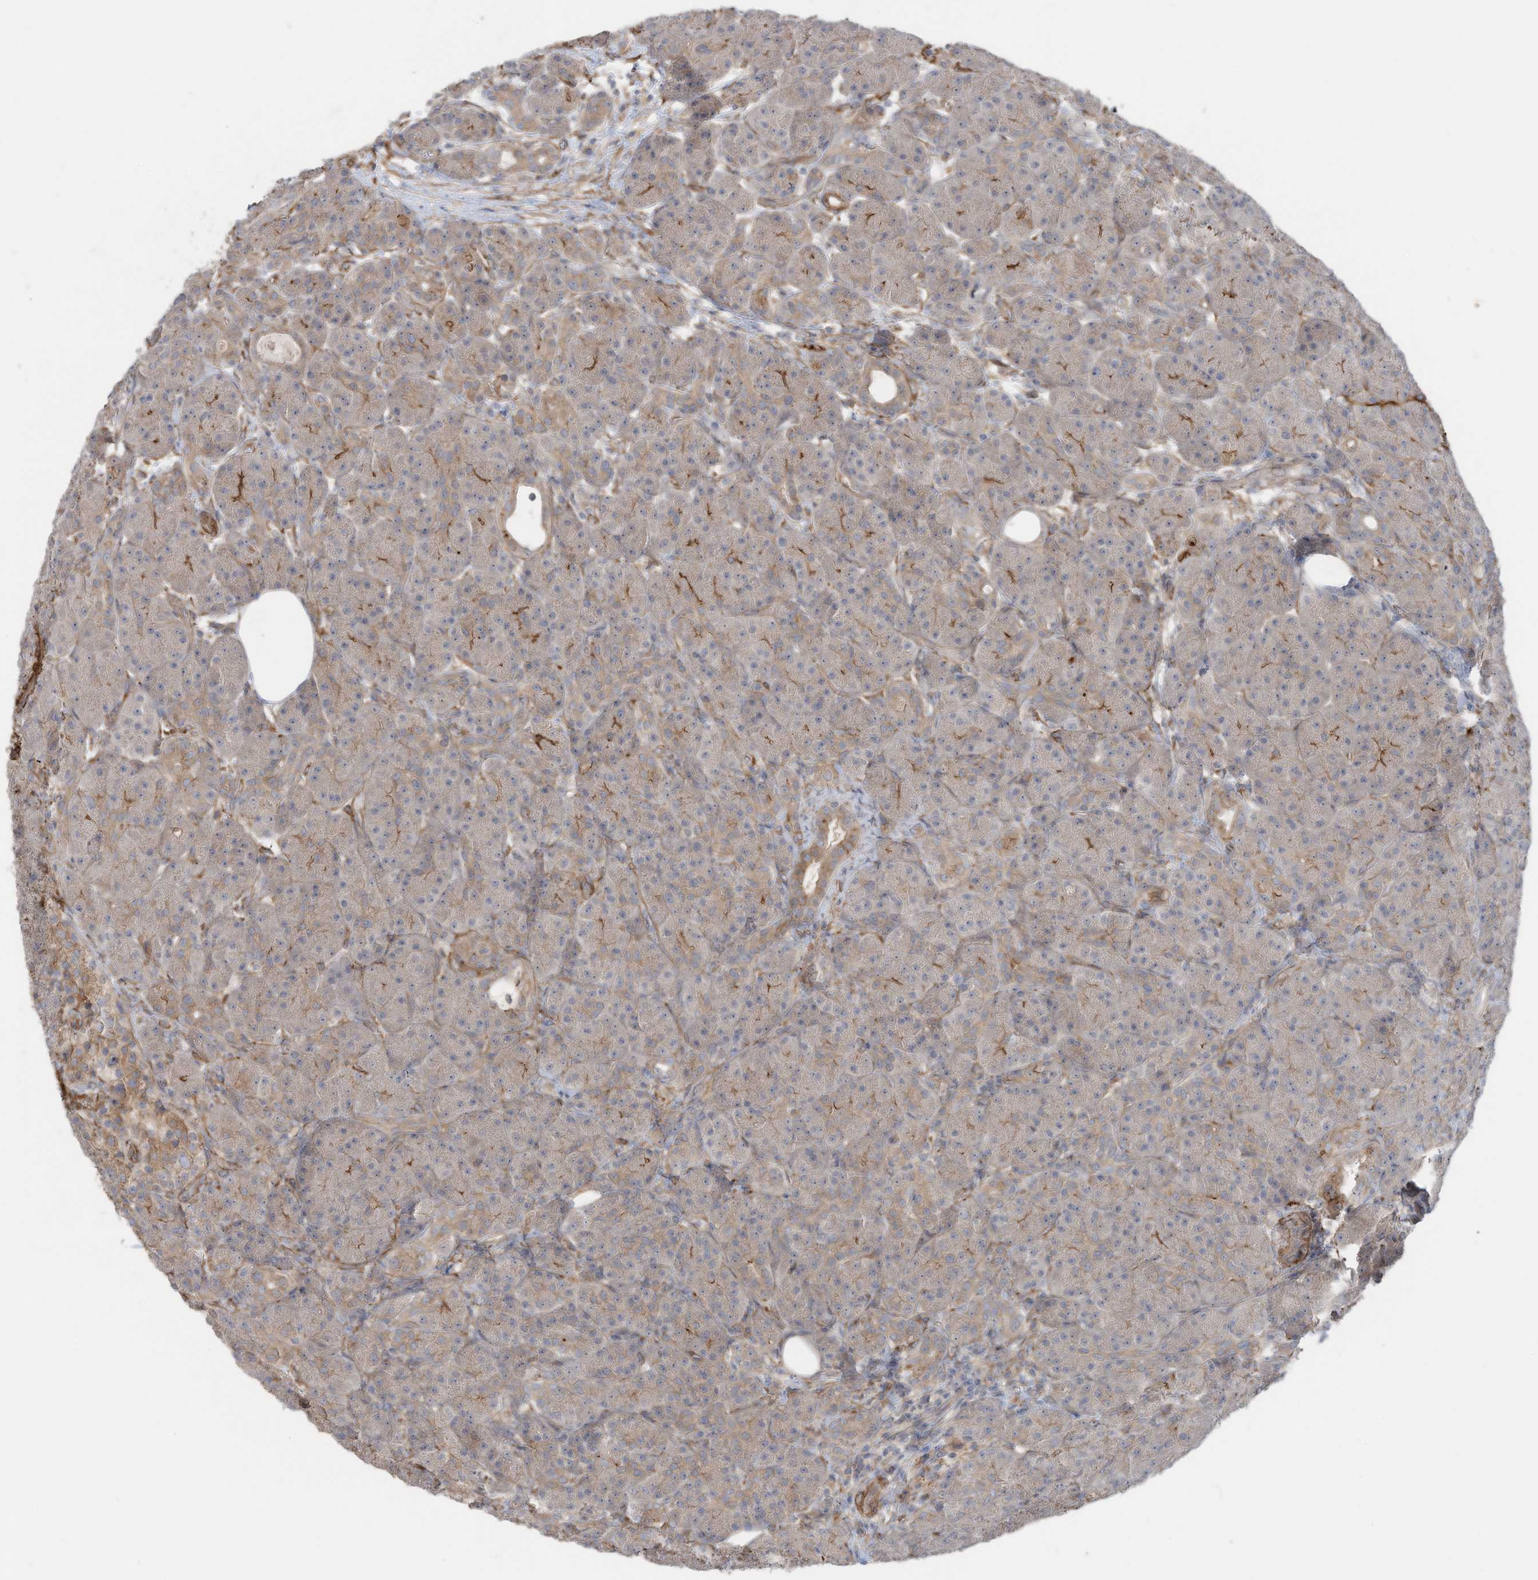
{"staining": {"intensity": "moderate", "quantity": "<25%", "location": "cytoplasmic/membranous"}, "tissue": "pancreas", "cell_type": "Exocrine glandular cells", "image_type": "normal", "snomed": [{"axis": "morphology", "description": "Normal tissue, NOS"}, {"axis": "topography", "description": "Pancreas"}], "caption": "The micrograph demonstrates staining of unremarkable pancreas, revealing moderate cytoplasmic/membranous protein expression (brown color) within exocrine glandular cells.", "gene": "SLC17A7", "patient": {"sex": "male", "age": 63}}